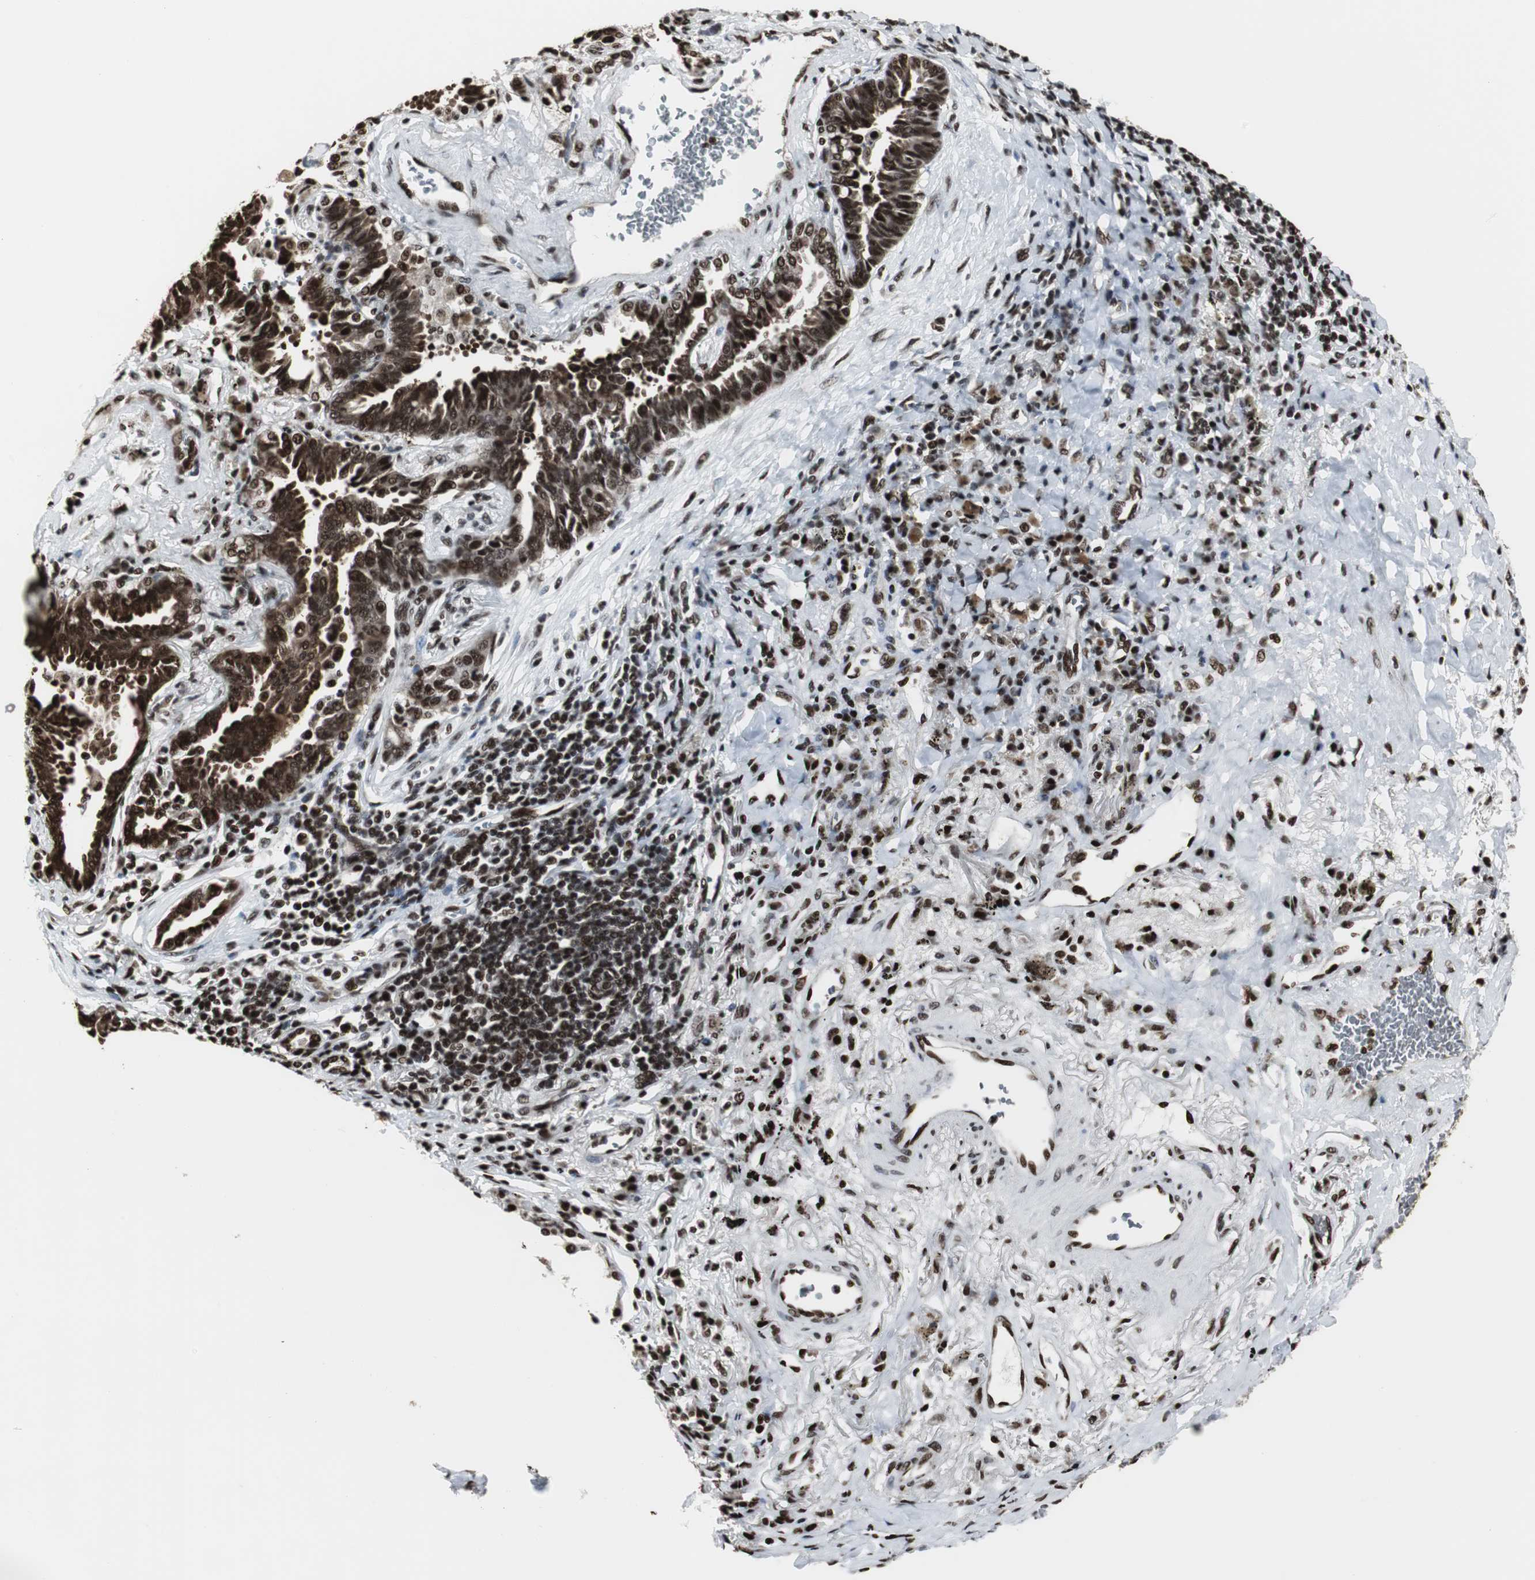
{"staining": {"intensity": "strong", "quantity": ">75%", "location": "cytoplasmic/membranous,nuclear"}, "tissue": "lung cancer", "cell_type": "Tumor cells", "image_type": "cancer", "snomed": [{"axis": "morphology", "description": "Adenocarcinoma, NOS"}, {"axis": "topography", "description": "Lung"}], "caption": "Human lung cancer (adenocarcinoma) stained with a protein marker shows strong staining in tumor cells.", "gene": "PARN", "patient": {"sex": "female", "age": 64}}